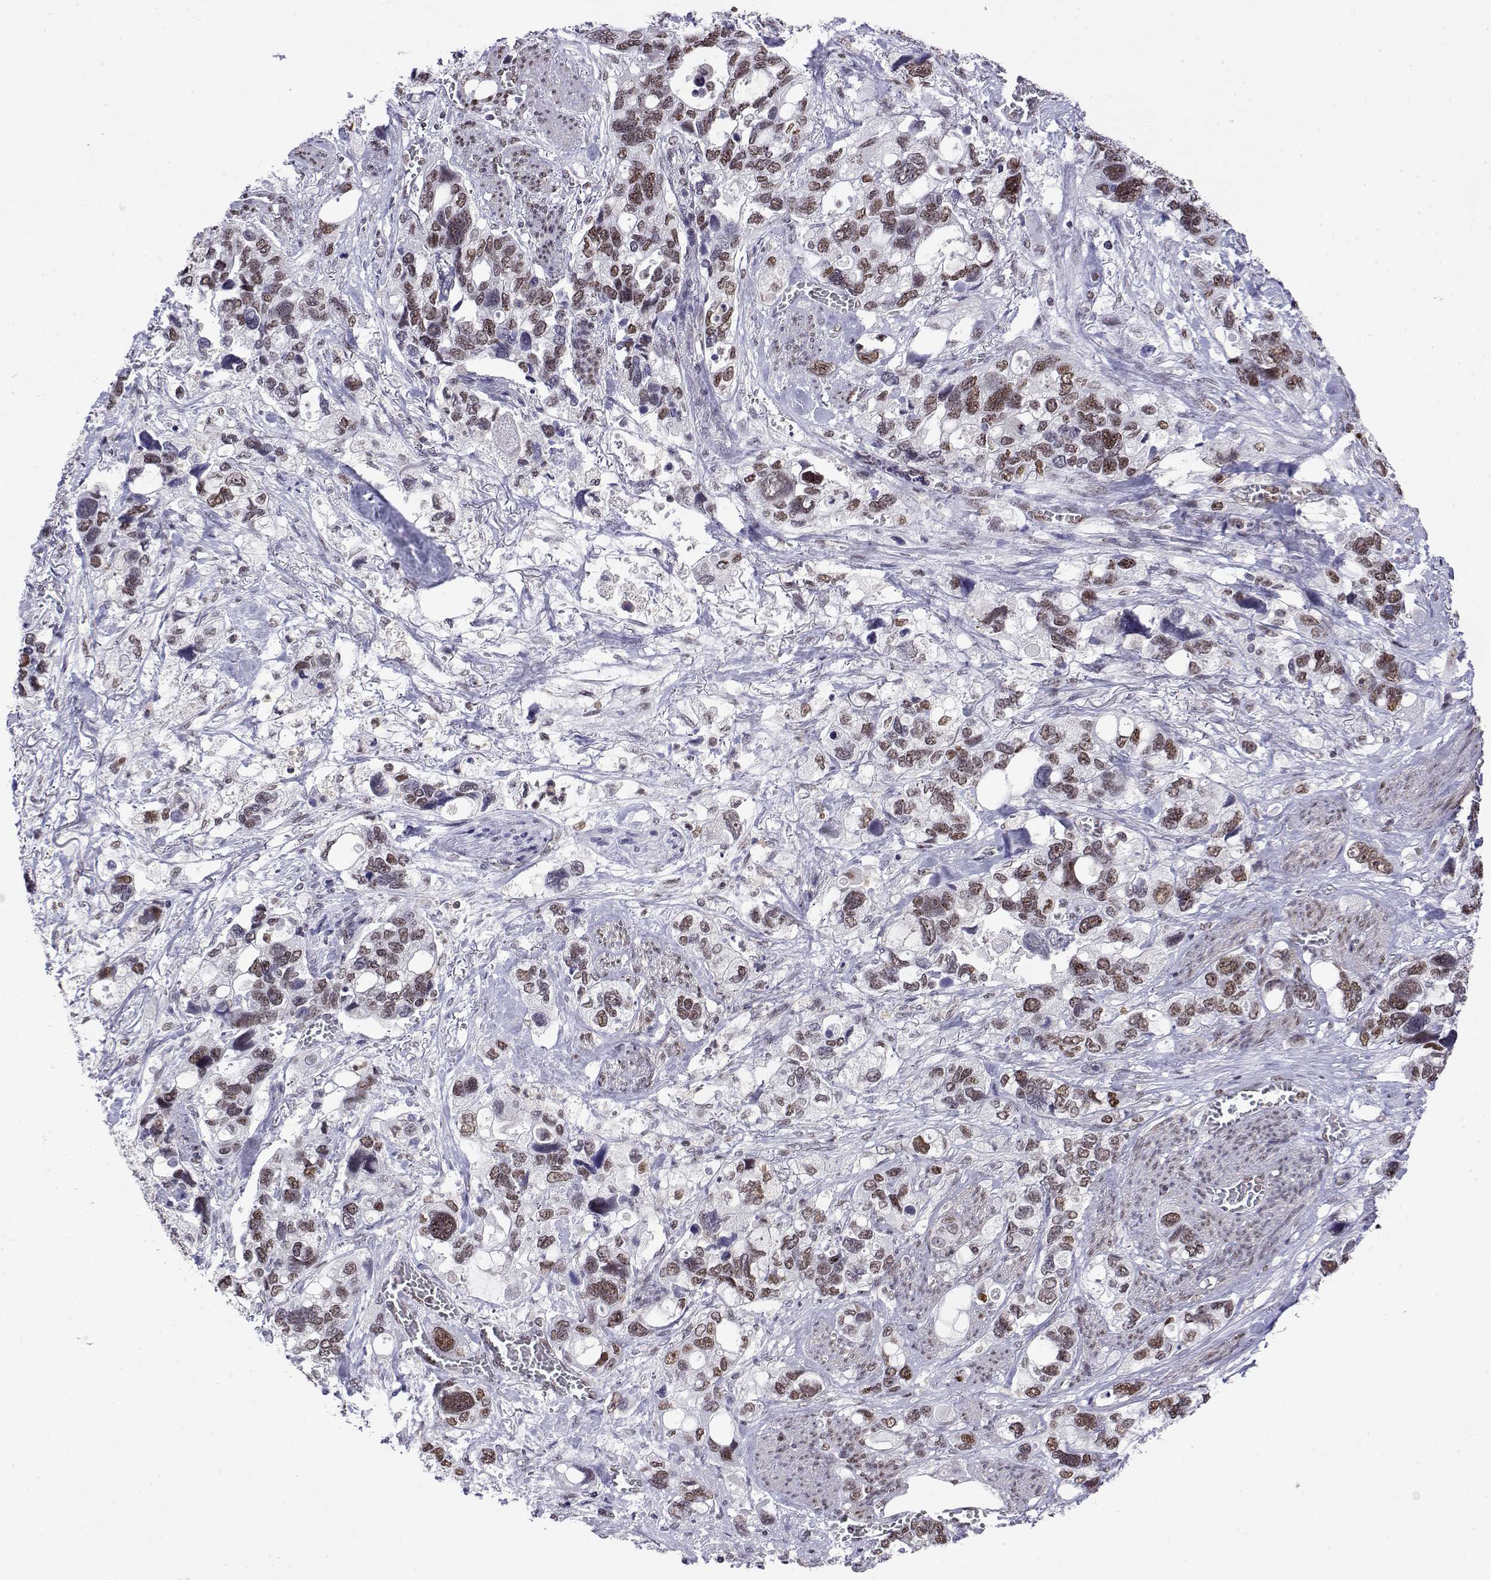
{"staining": {"intensity": "moderate", "quantity": ">75%", "location": "nuclear"}, "tissue": "stomach cancer", "cell_type": "Tumor cells", "image_type": "cancer", "snomed": [{"axis": "morphology", "description": "Adenocarcinoma, NOS"}, {"axis": "topography", "description": "Stomach, upper"}], "caption": "IHC image of neoplastic tissue: human stomach adenocarcinoma stained using immunohistochemistry shows medium levels of moderate protein expression localized specifically in the nuclear of tumor cells, appearing as a nuclear brown color.", "gene": "POLDIP3", "patient": {"sex": "female", "age": 81}}